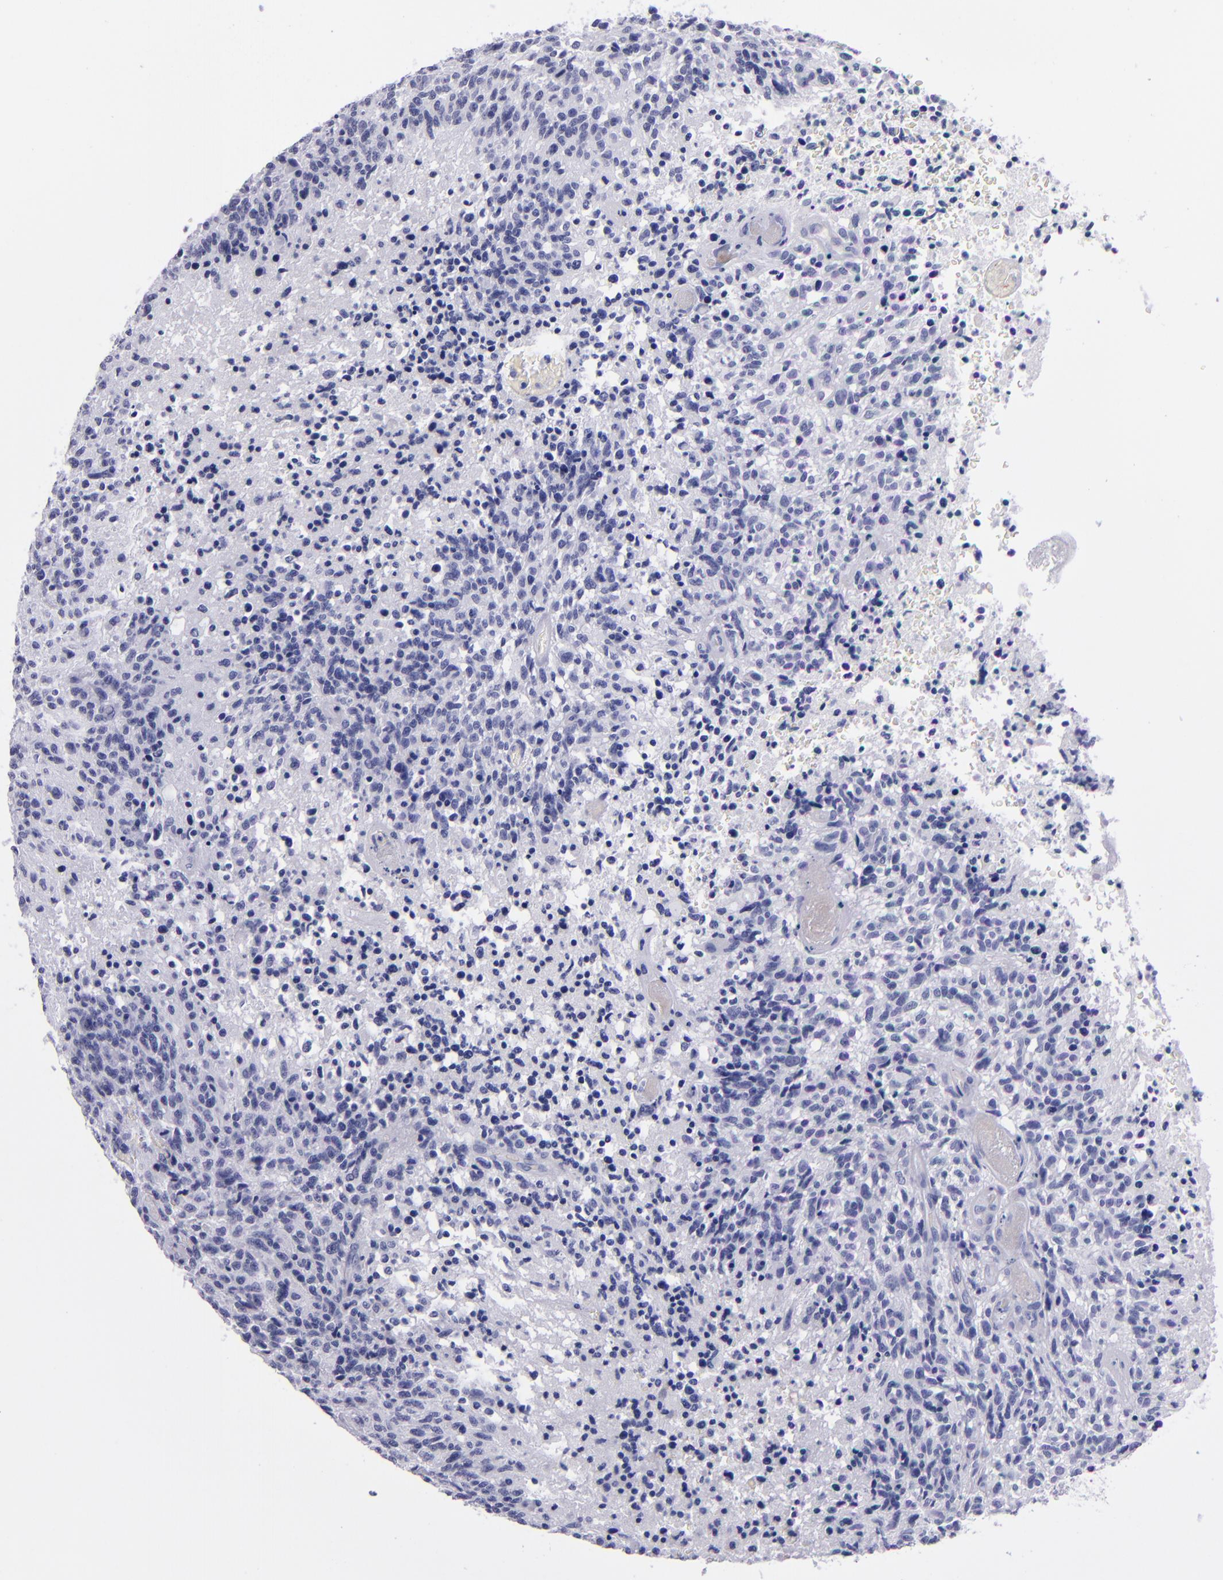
{"staining": {"intensity": "negative", "quantity": "none", "location": "none"}, "tissue": "glioma", "cell_type": "Tumor cells", "image_type": "cancer", "snomed": [{"axis": "morphology", "description": "Glioma, malignant, High grade"}, {"axis": "topography", "description": "Brain"}], "caption": "Human glioma stained for a protein using immunohistochemistry (IHC) shows no staining in tumor cells.", "gene": "CD37", "patient": {"sex": "male", "age": 36}}